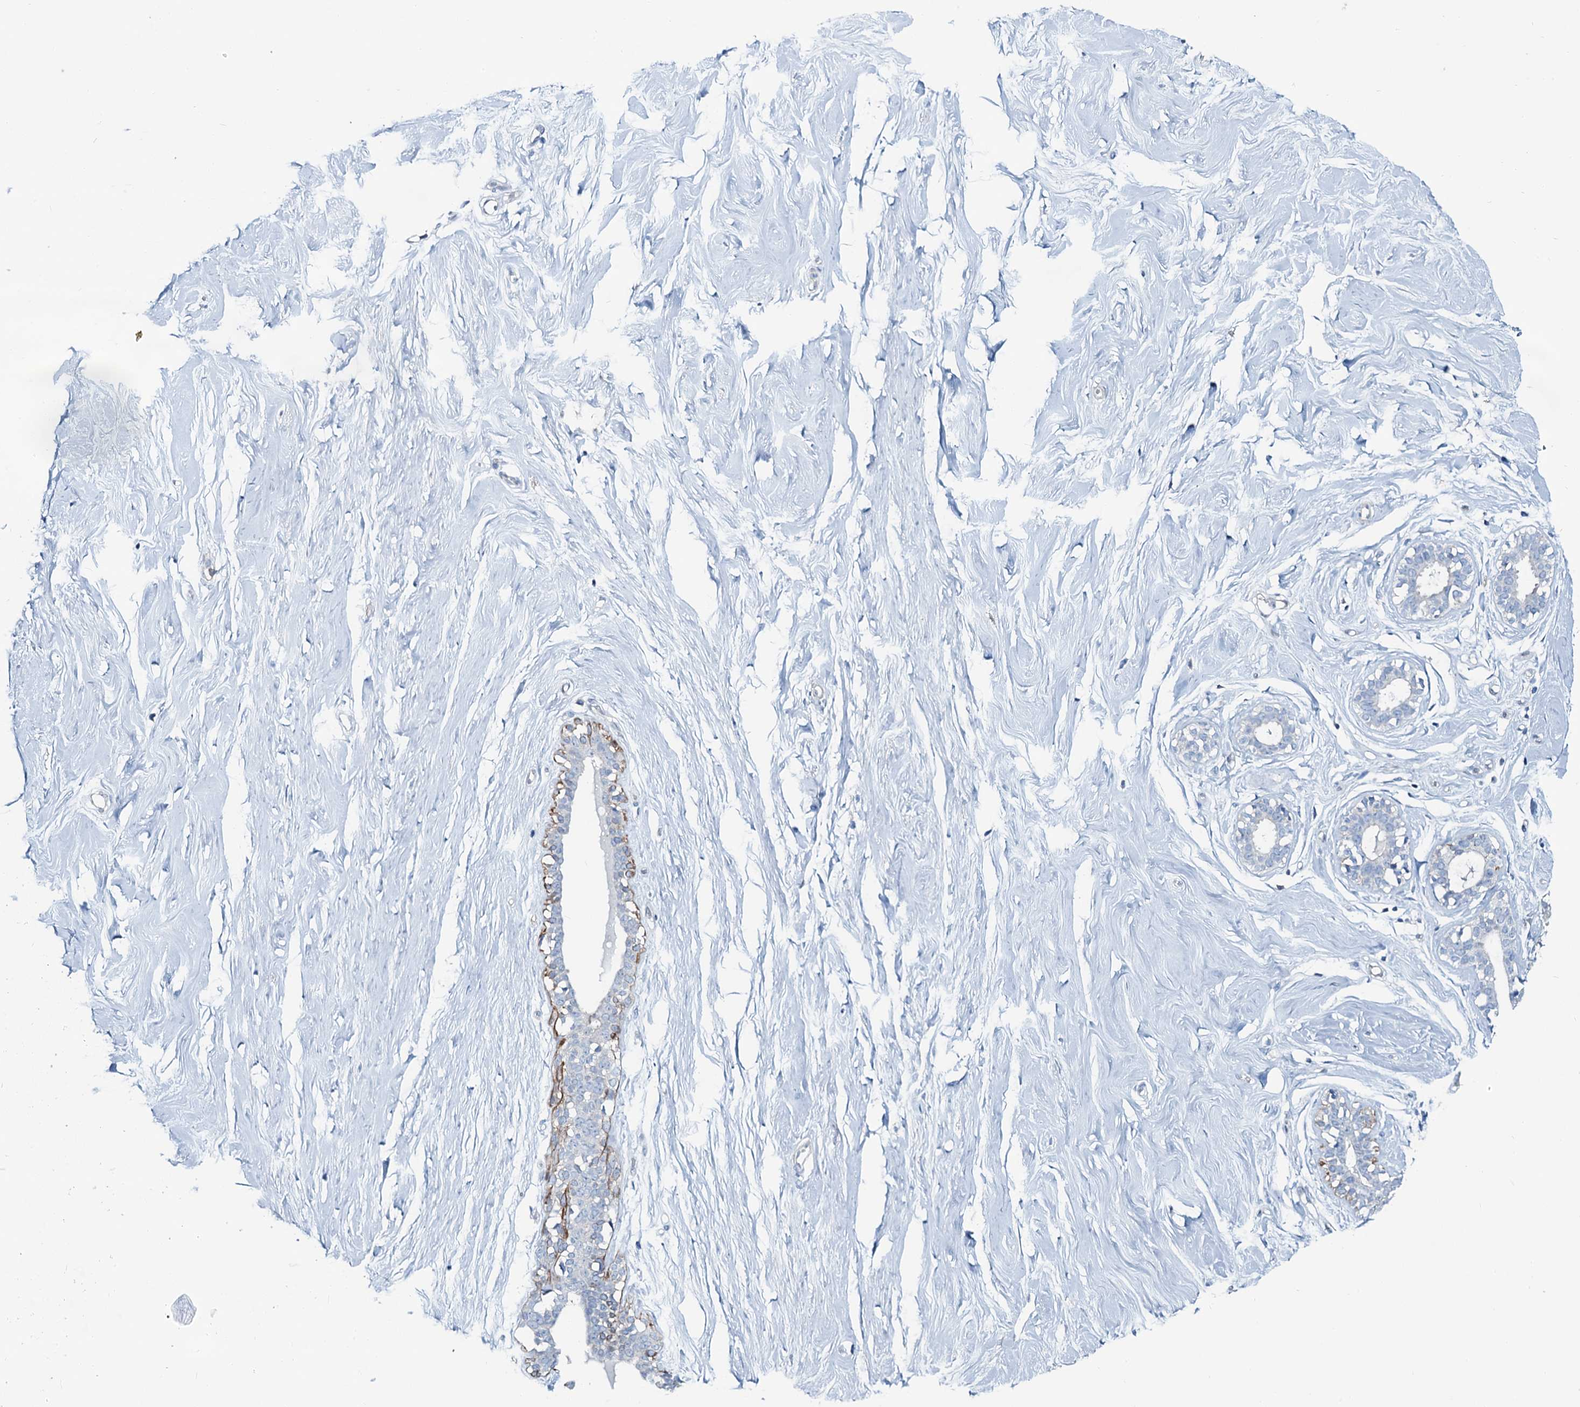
{"staining": {"intensity": "negative", "quantity": "none", "location": "none"}, "tissue": "breast", "cell_type": "Adipocytes", "image_type": "normal", "snomed": [{"axis": "morphology", "description": "Normal tissue, NOS"}, {"axis": "morphology", "description": "Adenoma, NOS"}, {"axis": "topography", "description": "Breast"}], "caption": "Immunohistochemical staining of normal breast displays no significant positivity in adipocytes.", "gene": "ASTE1", "patient": {"sex": "female", "age": 23}}